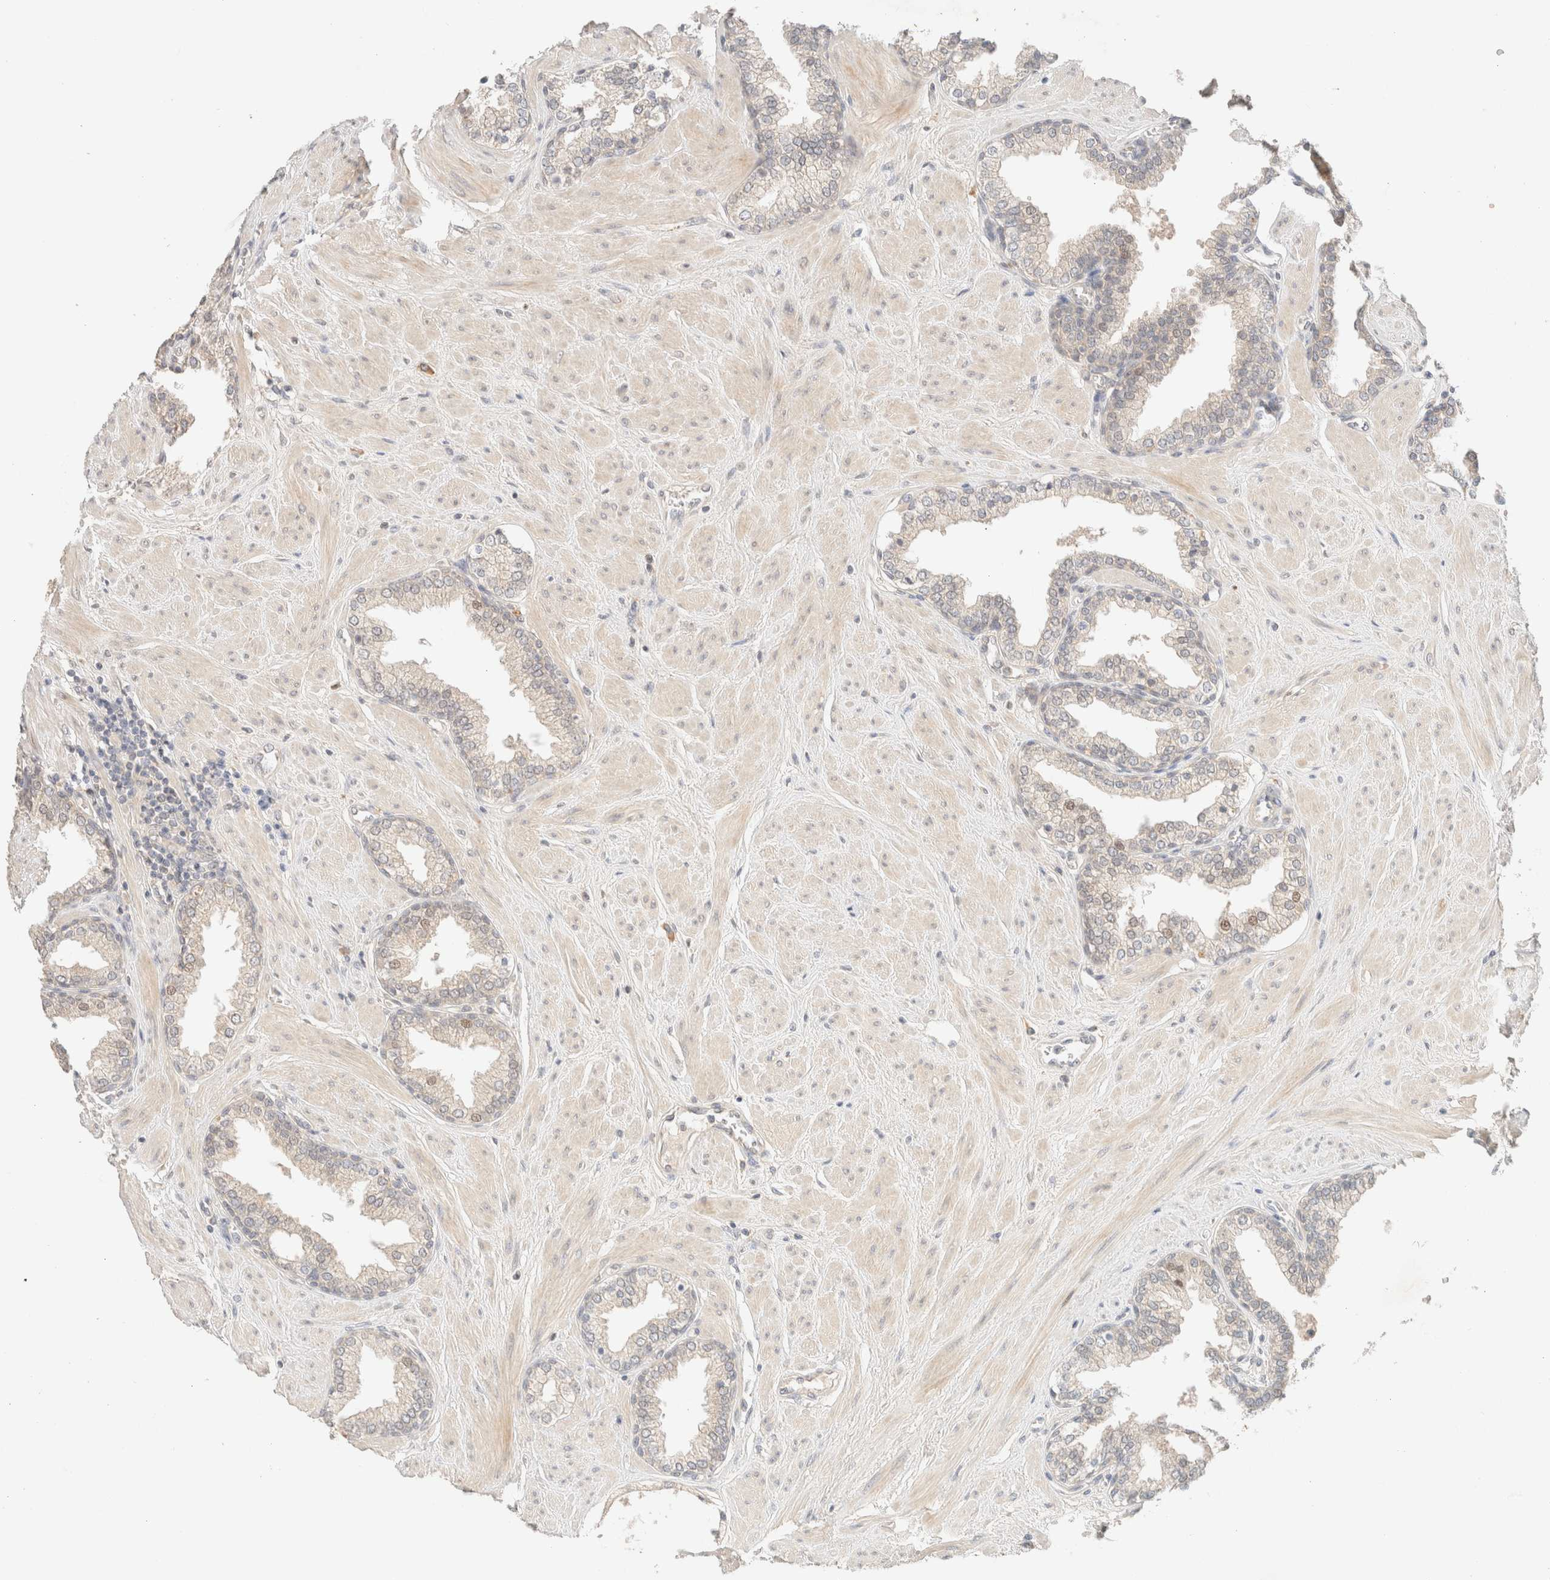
{"staining": {"intensity": "weak", "quantity": "<25%", "location": "cytoplasmic/membranous"}, "tissue": "prostate", "cell_type": "Glandular cells", "image_type": "normal", "snomed": [{"axis": "morphology", "description": "Normal tissue, NOS"}, {"axis": "topography", "description": "Prostate"}], "caption": "An IHC histopathology image of normal prostate is shown. There is no staining in glandular cells of prostate.", "gene": "SARM1", "patient": {"sex": "male", "age": 51}}